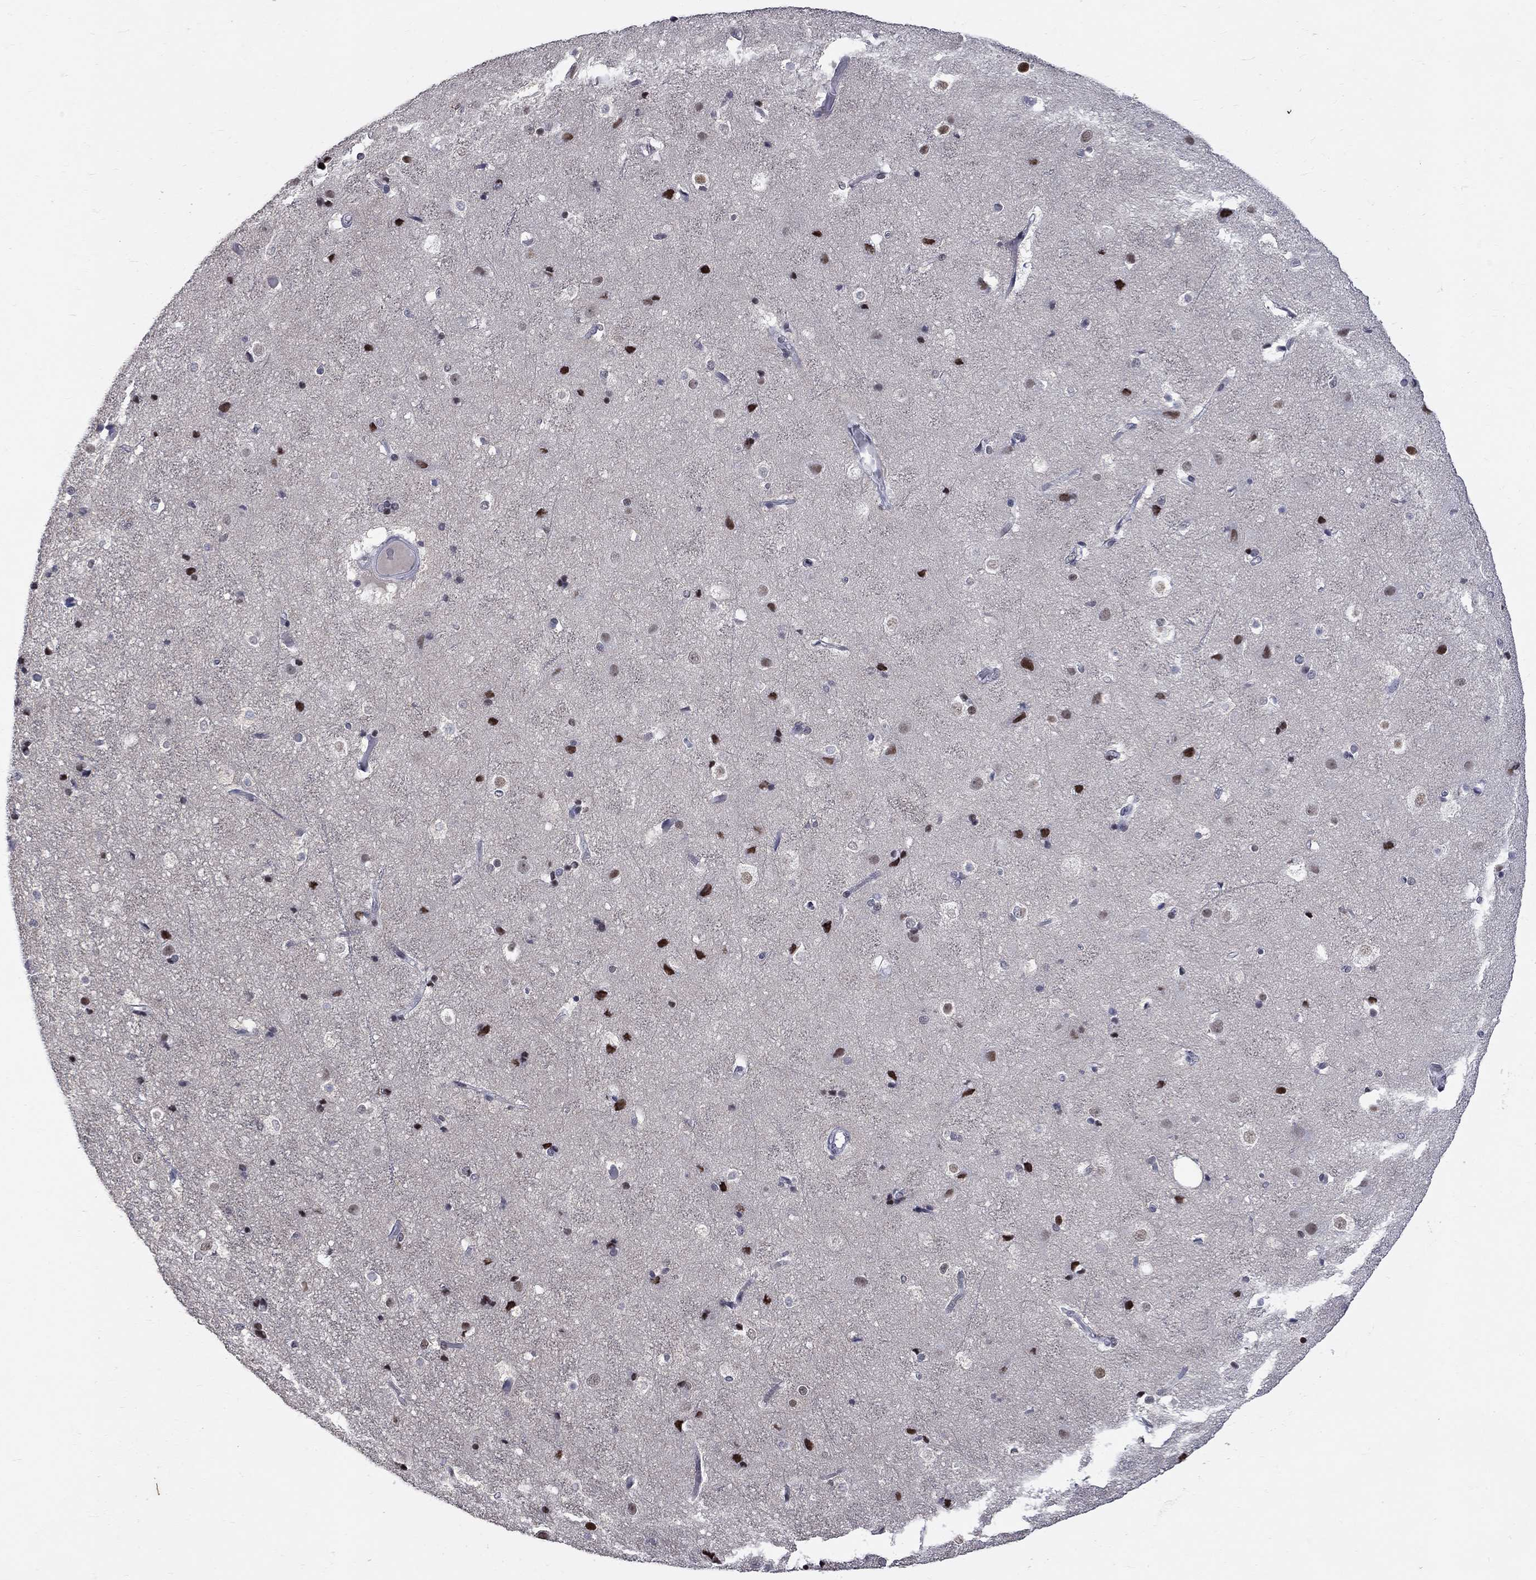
{"staining": {"intensity": "negative", "quantity": "none", "location": "none"}, "tissue": "cerebral cortex", "cell_type": "Endothelial cells", "image_type": "normal", "snomed": [{"axis": "morphology", "description": "Normal tissue, NOS"}, {"axis": "topography", "description": "Cerebral cortex"}], "caption": "Unremarkable cerebral cortex was stained to show a protein in brown. There is no significant expression in endothelial cells. Nuclei are stained in blue.", "gene": "ZNF154", "patient": {"sex": "female", "age": 52}}